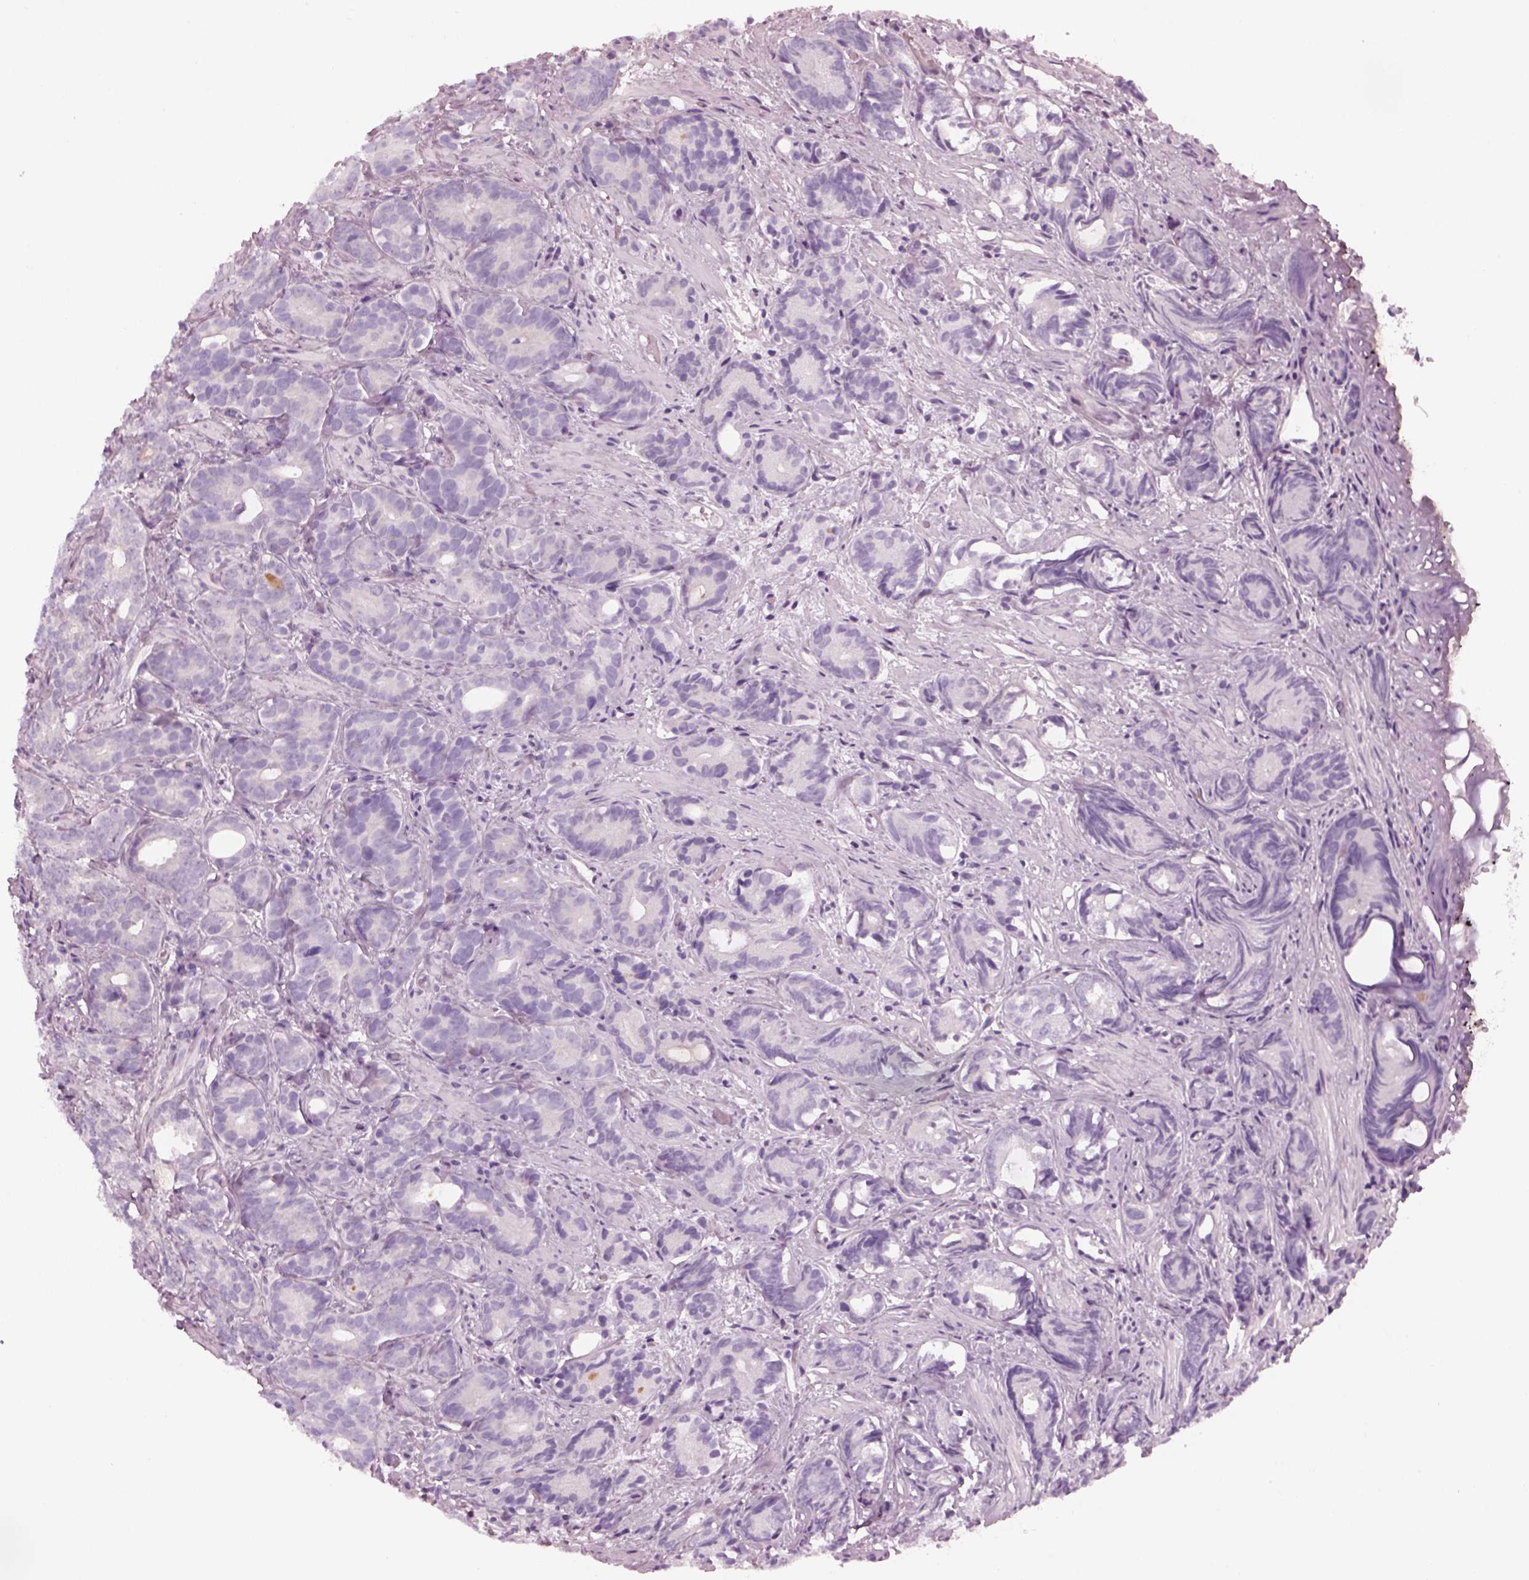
{"staining": {"intensity": "negative", "quantity": "none", "location": "none"}, "tissue": "prostate cancer", "cell_type": "Tumor cells", "image_type": "cancer", "snomed": [{"axis": "morphology", "description": "Adenocarcinoma, High grade"}, {"axis": "topography", "description": "Prostate"}], "caption": "A photomicrograph of prostate adenocarcinoma (high-grade) stained for a protein exhibits no brown staining in tumor cells.", "gene": "PDC", "patient": {"sex": "male", "age": 84}}